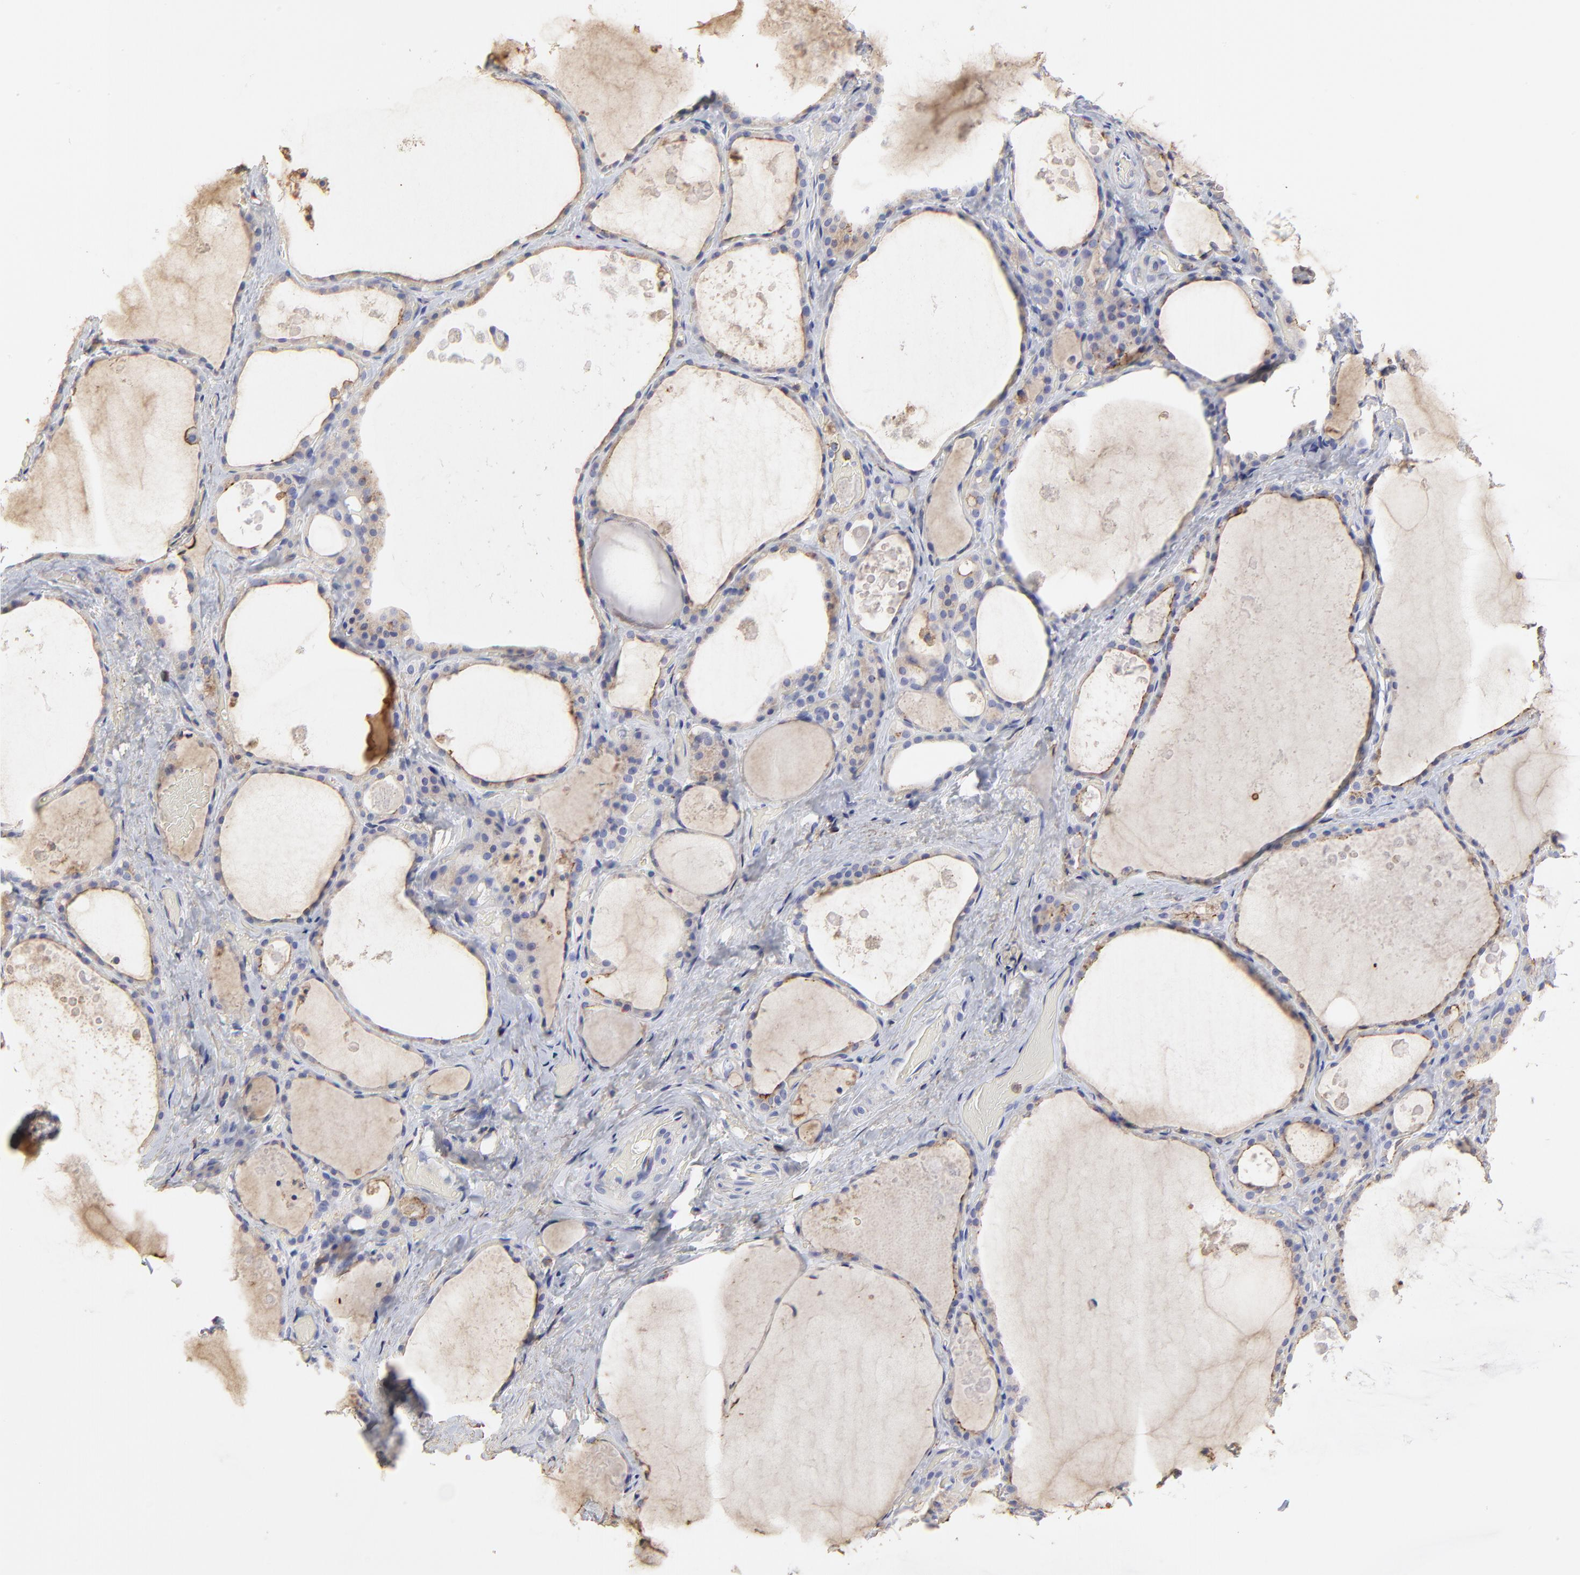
{"staining": {"intensity": "weak", "quantity": "25%-75%", "location": "cytoplasmic/membranous"}, "tissue": "thyroid gland", "cell_type": "Glandular cells", "image_type": "normal", "snomed": [{"axis": "morphology", "description": "Normal tissue, NOS"}, {"axis": "topography", "description": "Thyroid gland"}], "caption": "IHC image of normal thyroid gland stained for a protein (brown), which displays low levels of weak cytoplasmic/membranous staining in approximately 25%-75% of glandular cells.", "gene": "ANXA6", "patient": {"sex": "male", "age": 61}}